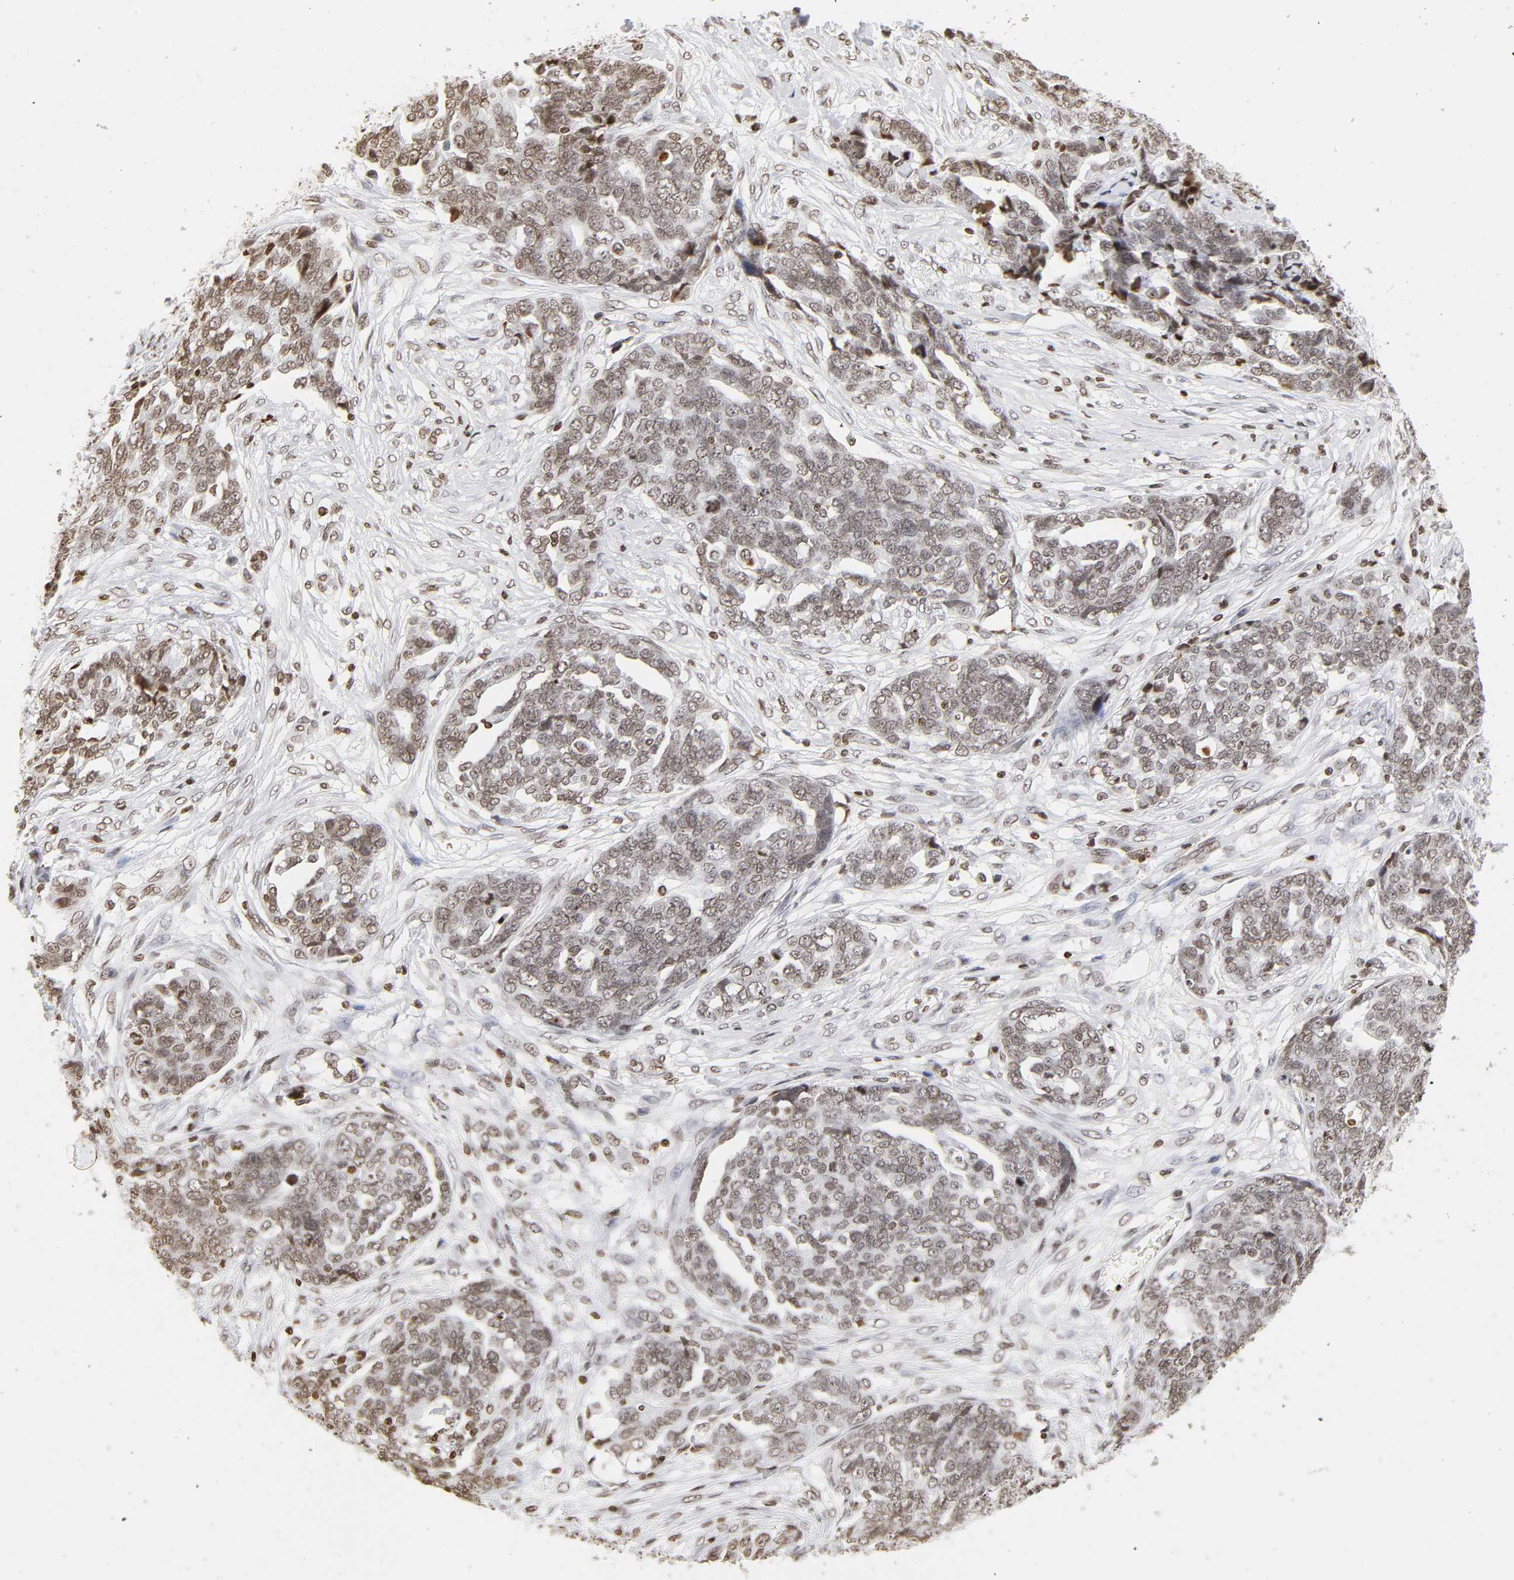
{"staining": {"intensity": "weak", "quantity": ">75%", "location": "nuclear"}, "tissue": "ovarian cancer", "cell_type": "Tumor cells", "image_type": "cancer", "snomed": [{"axis": "morphology", "description": "Normal tissue, NOS"}, {"axis": "morphology", "description": "Cystadenocarcinoma, serous, NOS"}, {"axis": "topography", "description": "Fallopian tube"}, {"axis": "topography", "description": "Ovary"}], "caption": "Ovarian cancer stained for a protein (brown) exhibits weak nuclear positive expression in about >75% of tumor cells.", "gene": "H2AC12", "patient": {"sex": "female", "age": 56}}